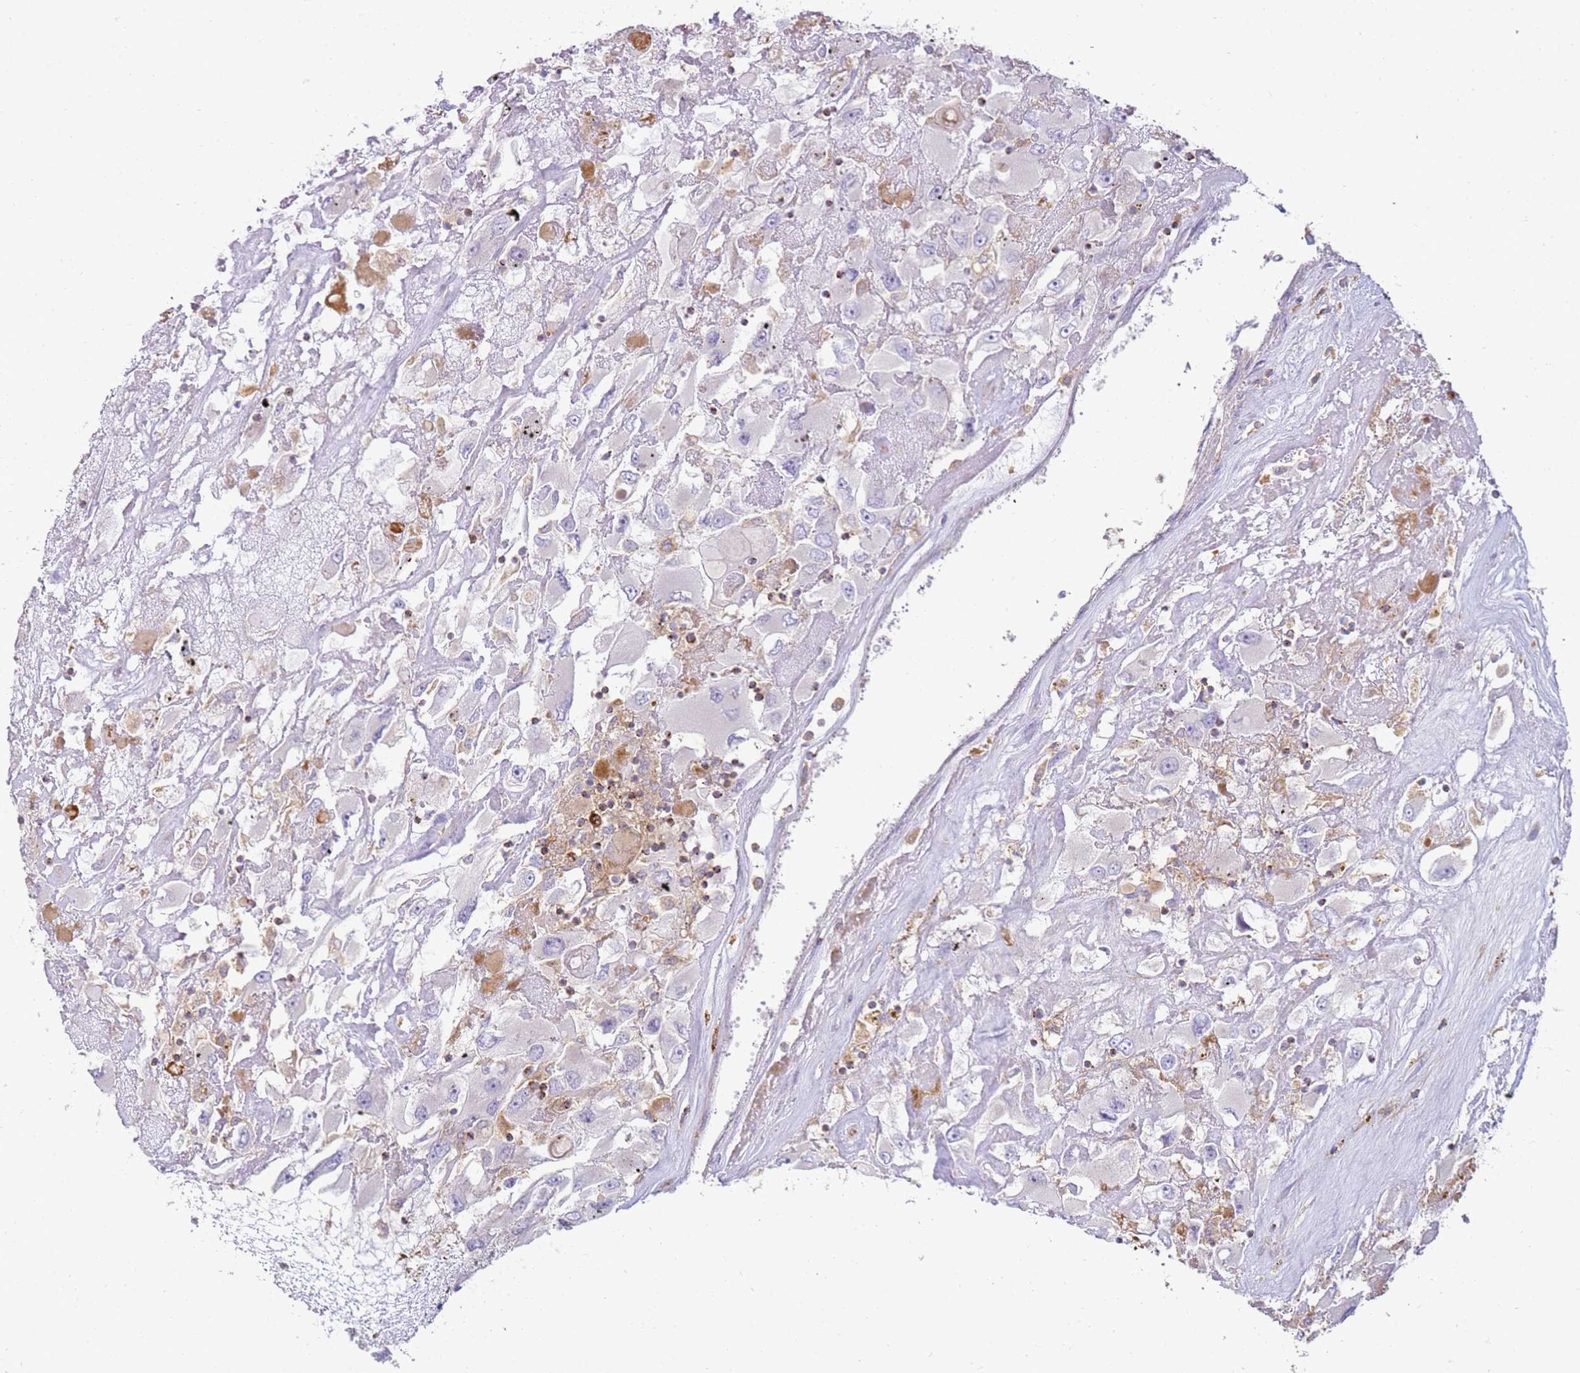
{"staining": {"intensity": "negative", "quantity": "none", "location": "none"}, "tissue": "renal cancer", "cell_type": "Tumor cells", "image_type": "cancer", "snomed": [{"axis": "morphology", "description": "Adenocarcinoma, NOS"}, {"axis": "topography", "description": "Kidney"}], "caption": "Renal cancer stained for a protein using IHC shows no staining tumor cells.", "gene": "FPR1", "patient": {"sex": "female", "age": 52}}